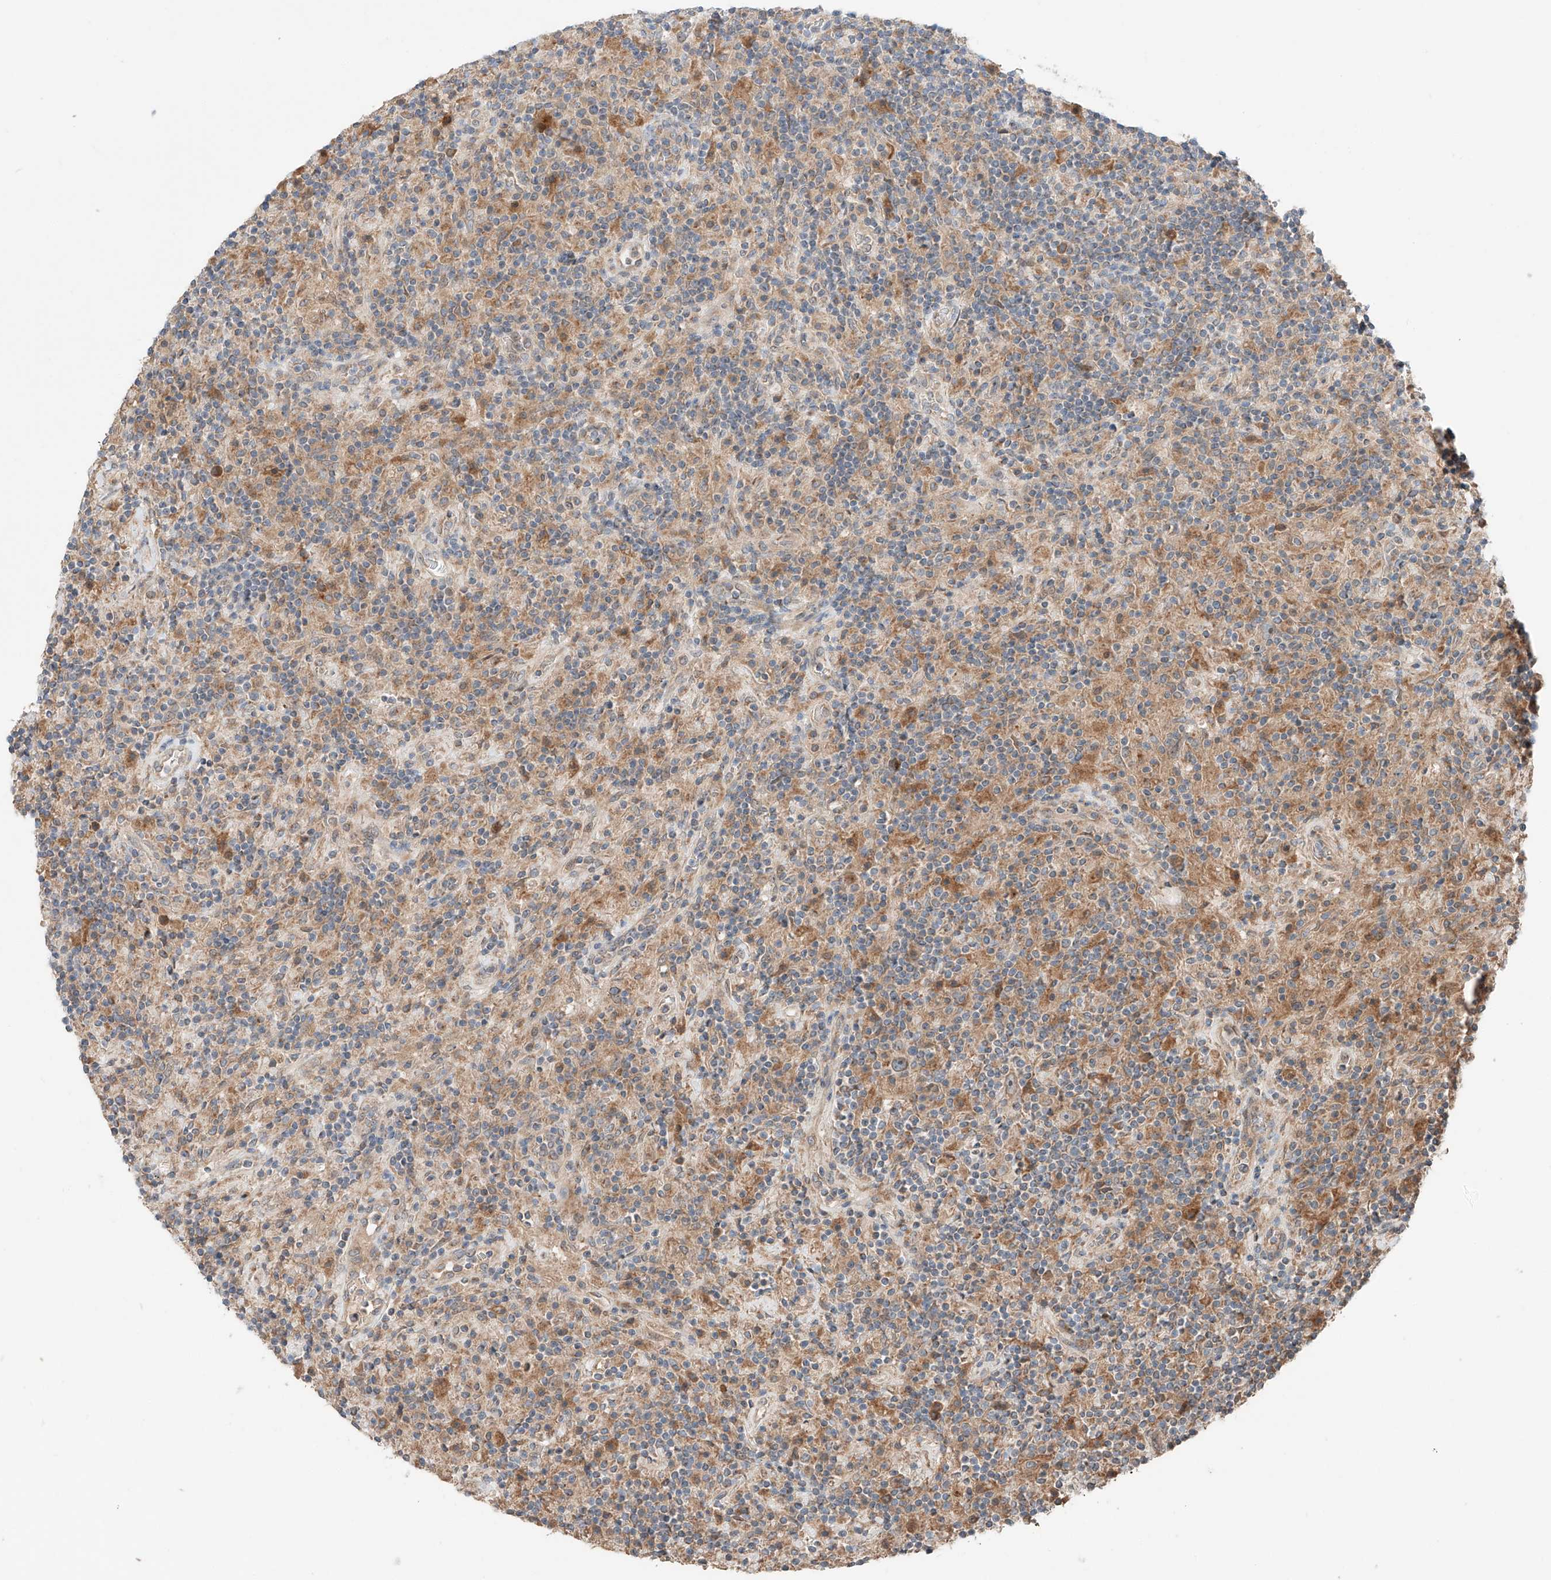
{"staining": {"intensity": "weak", "quantity": "<25%", "location": "cytoplasmic/membranous"}, "tissue": "lymphoma", "cell_type": "Tumor cells", "image_type": "cancer", "snomed": [{"axis": "morphology", "description": "Hodgkin's disease, NOS"}, {"axis": "topography", "description": "Lymph node"}], "caption": "High power microscopy photomicrograph of an immunohistochemistry histopathology image of lymphoma, revealing no significant staining in tumor cells. (DAB immunohistochemistry, high magnification).", "gene": "XPNPEP1", "patient": {"sex": "male", "age": 70}}